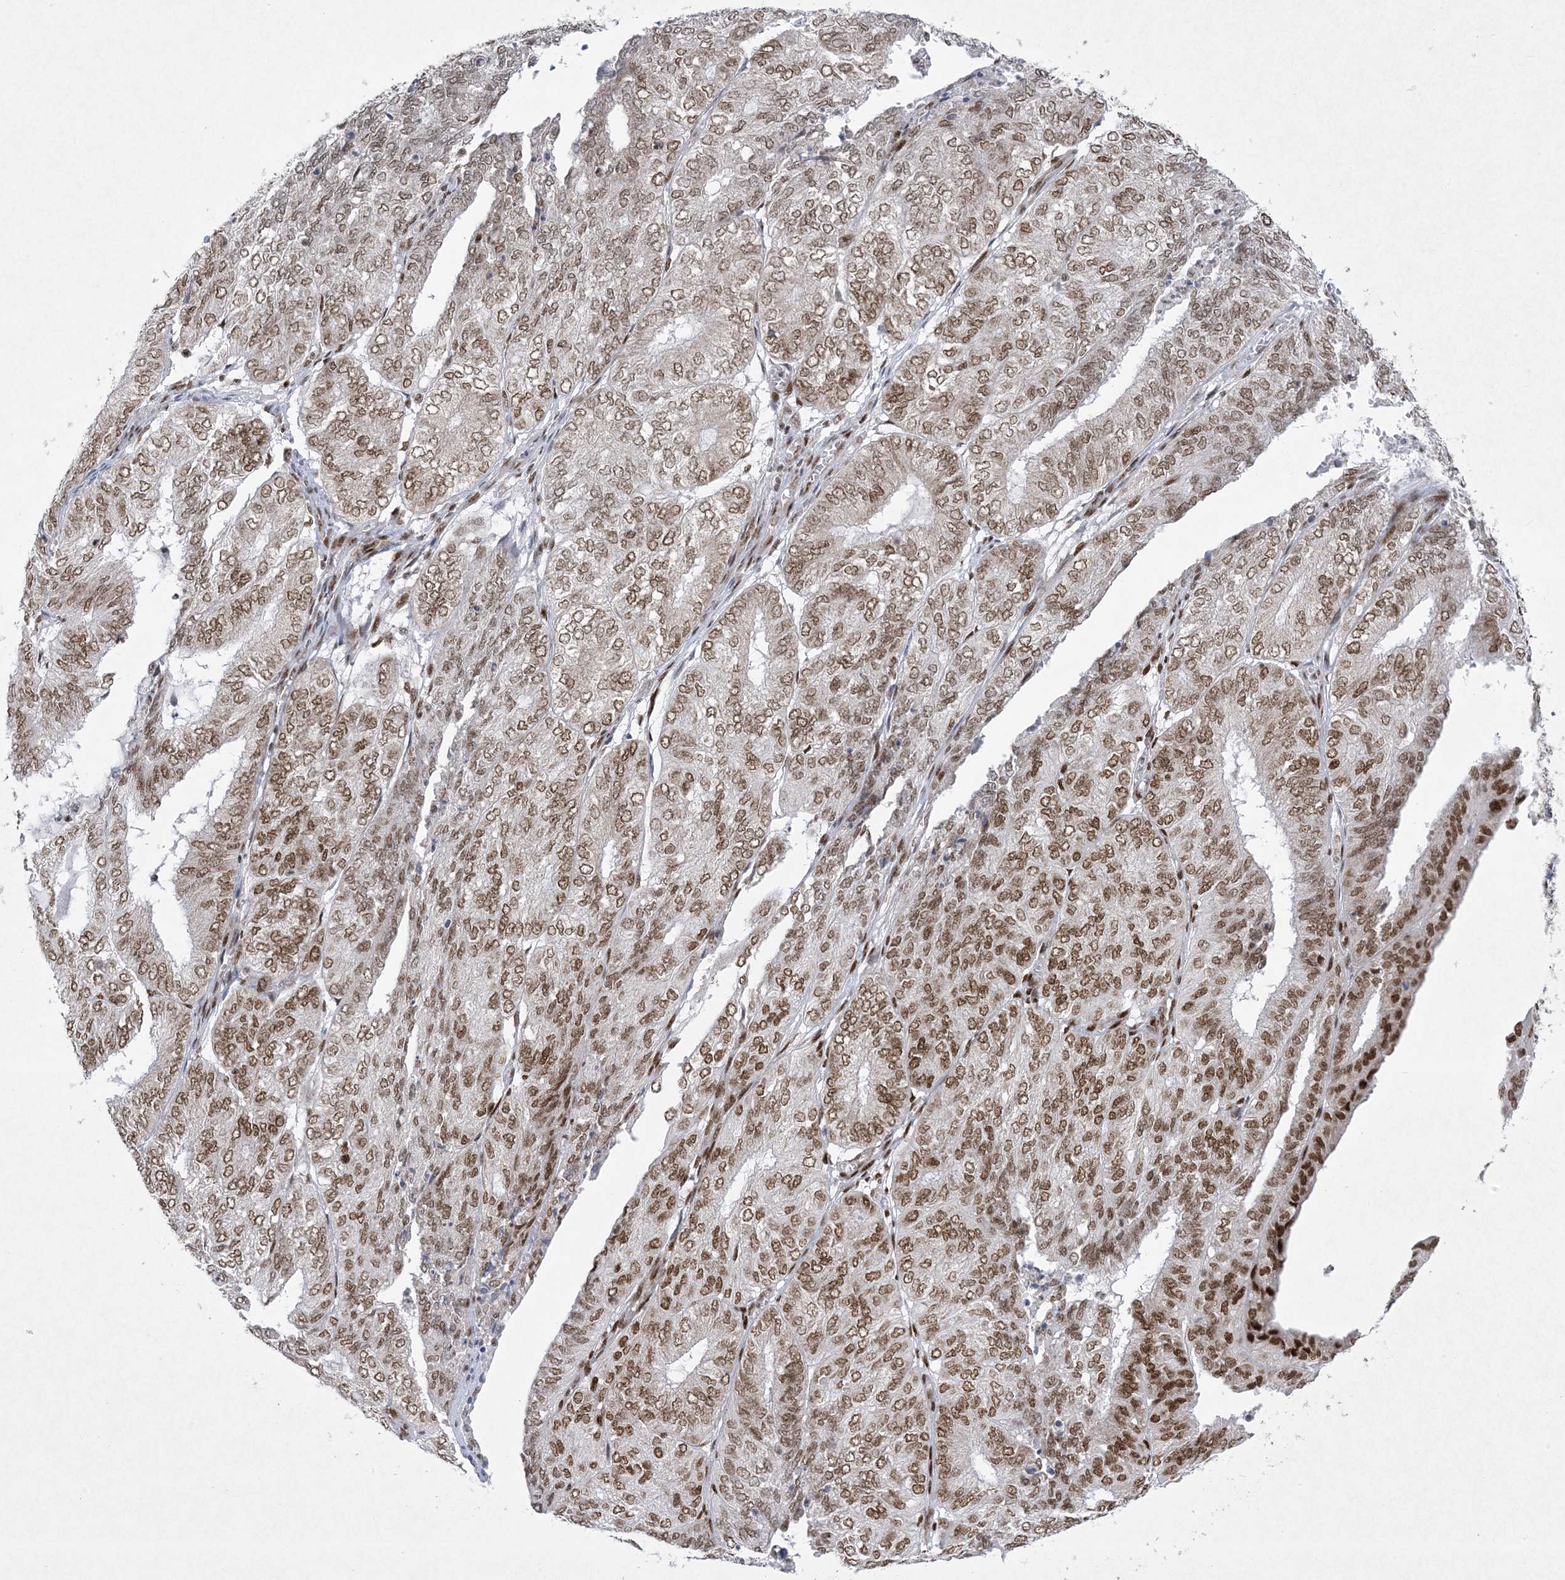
{"staining": {"intensity": "moderate", "quantity": ">75%", "location": "nuclear"}, "tissue": "endometrial cancer", "cell_type": "Tumor cells", "image_type": "cancer", "snomed": [{"axis": "morphology", "description": "Adenocarcinoma, NOS"}, {"axis": "topography", "description": "Uterus"}], "caption": "Adenocarcinoma (endometrial) stained with a protein marker shows moderate staining in tumor cells.", "gene": "PKNOX2", "patient": {"sex": "female", "age": 60}}